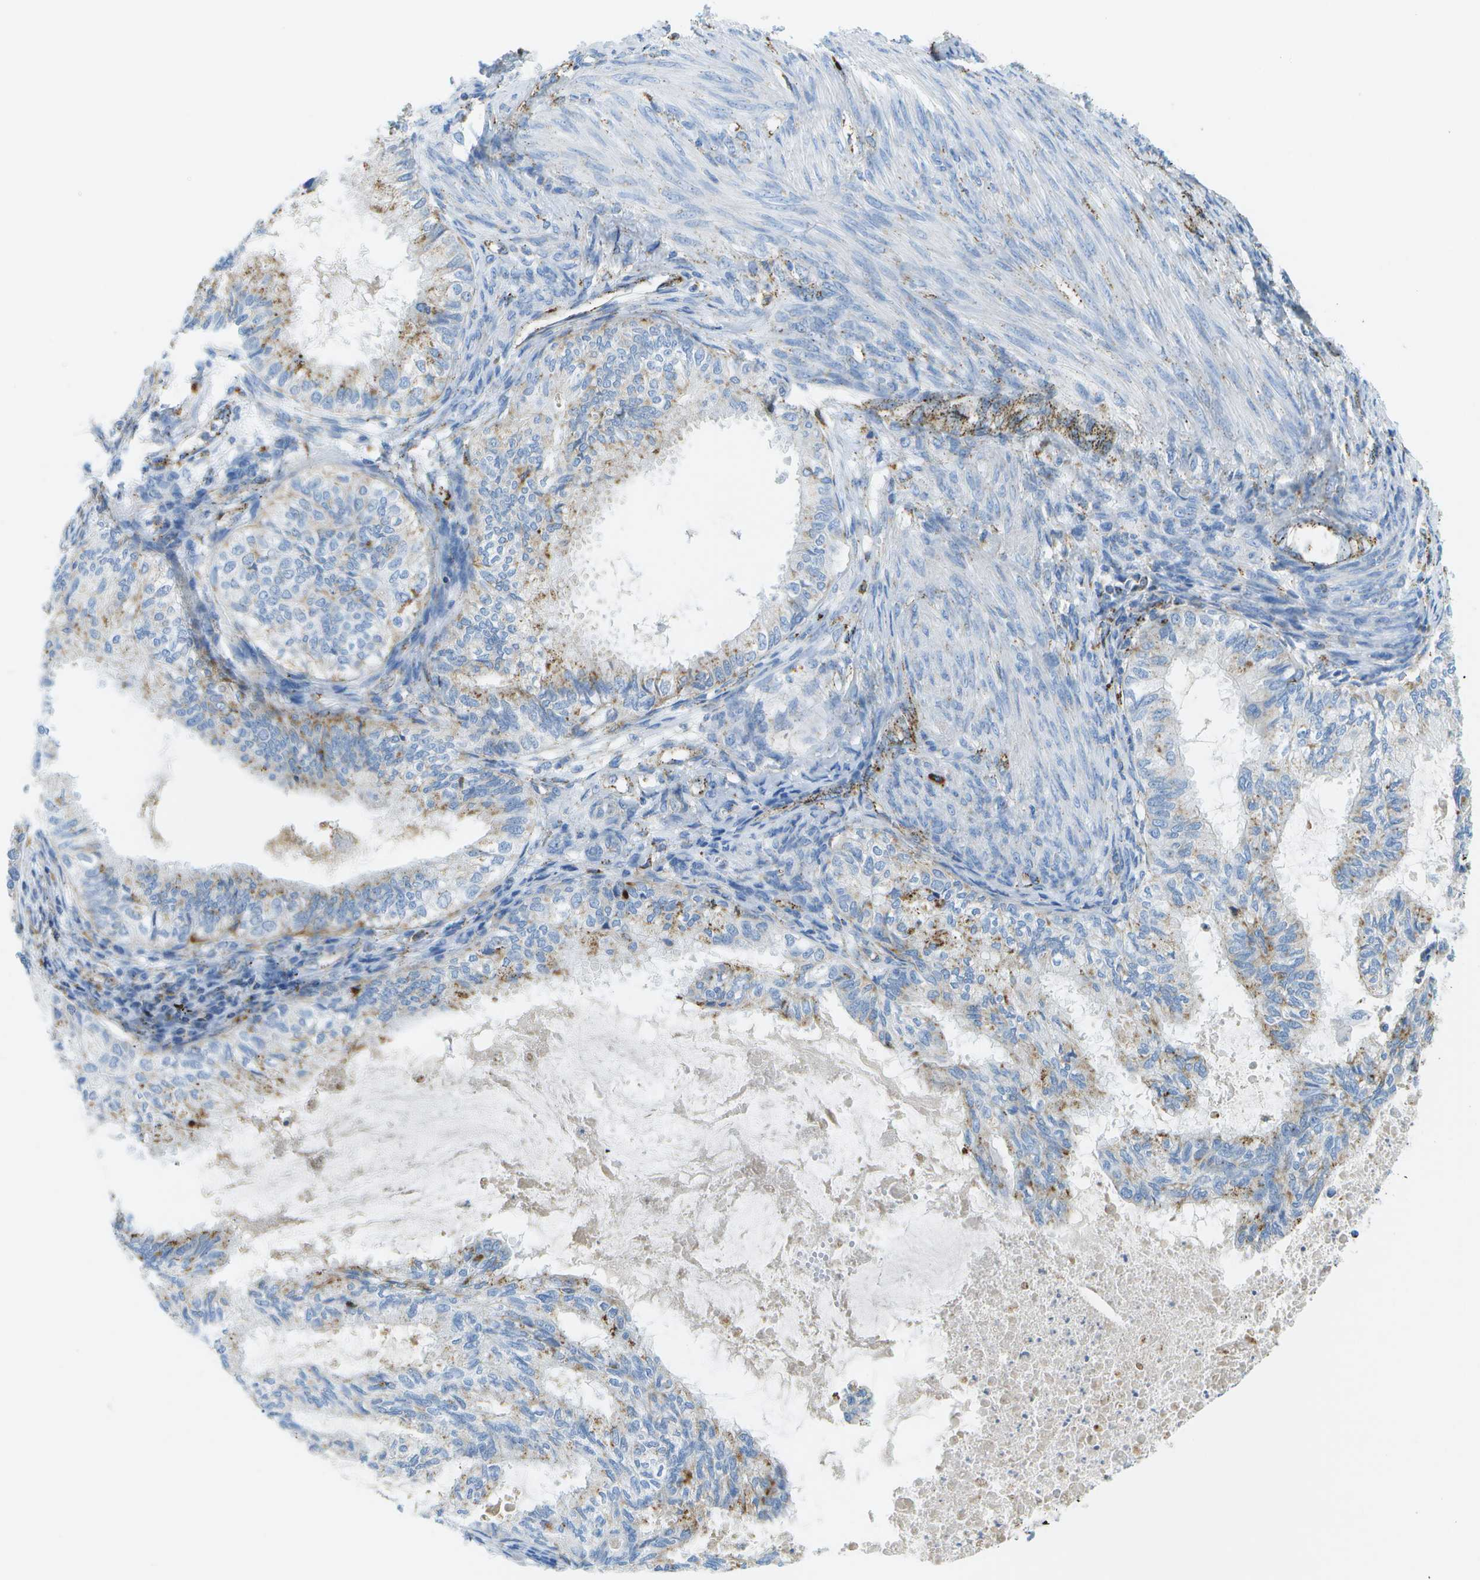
{"staining": {"intensity": "moderate", "quantity": "<25%", "location": "cytoplasmic/membranous"}, "tissue": "cervical cancer", "cell_type": "Tumor cells", "image_type": "cancer", "snomed": [{"axis": "morphology", "description": "Normal tissue, NOS"}, {"axis": "morphology", "description": "Adenocarcinoma, NOS"}, {"axis": "topography", "description": "Cervix"}, {"axis": "topography", "description": "Endometrium"}], "caption": "The image demonstrates staining of cervical cancer, revealing moderate cytoplasmic/membranous protein positivity (brown color) within tumor cells. (Brightfield microscopy of DAB IHC at high magnification).", "gene": "PRCP", "patient": {"sex": "female", "age": 86}}